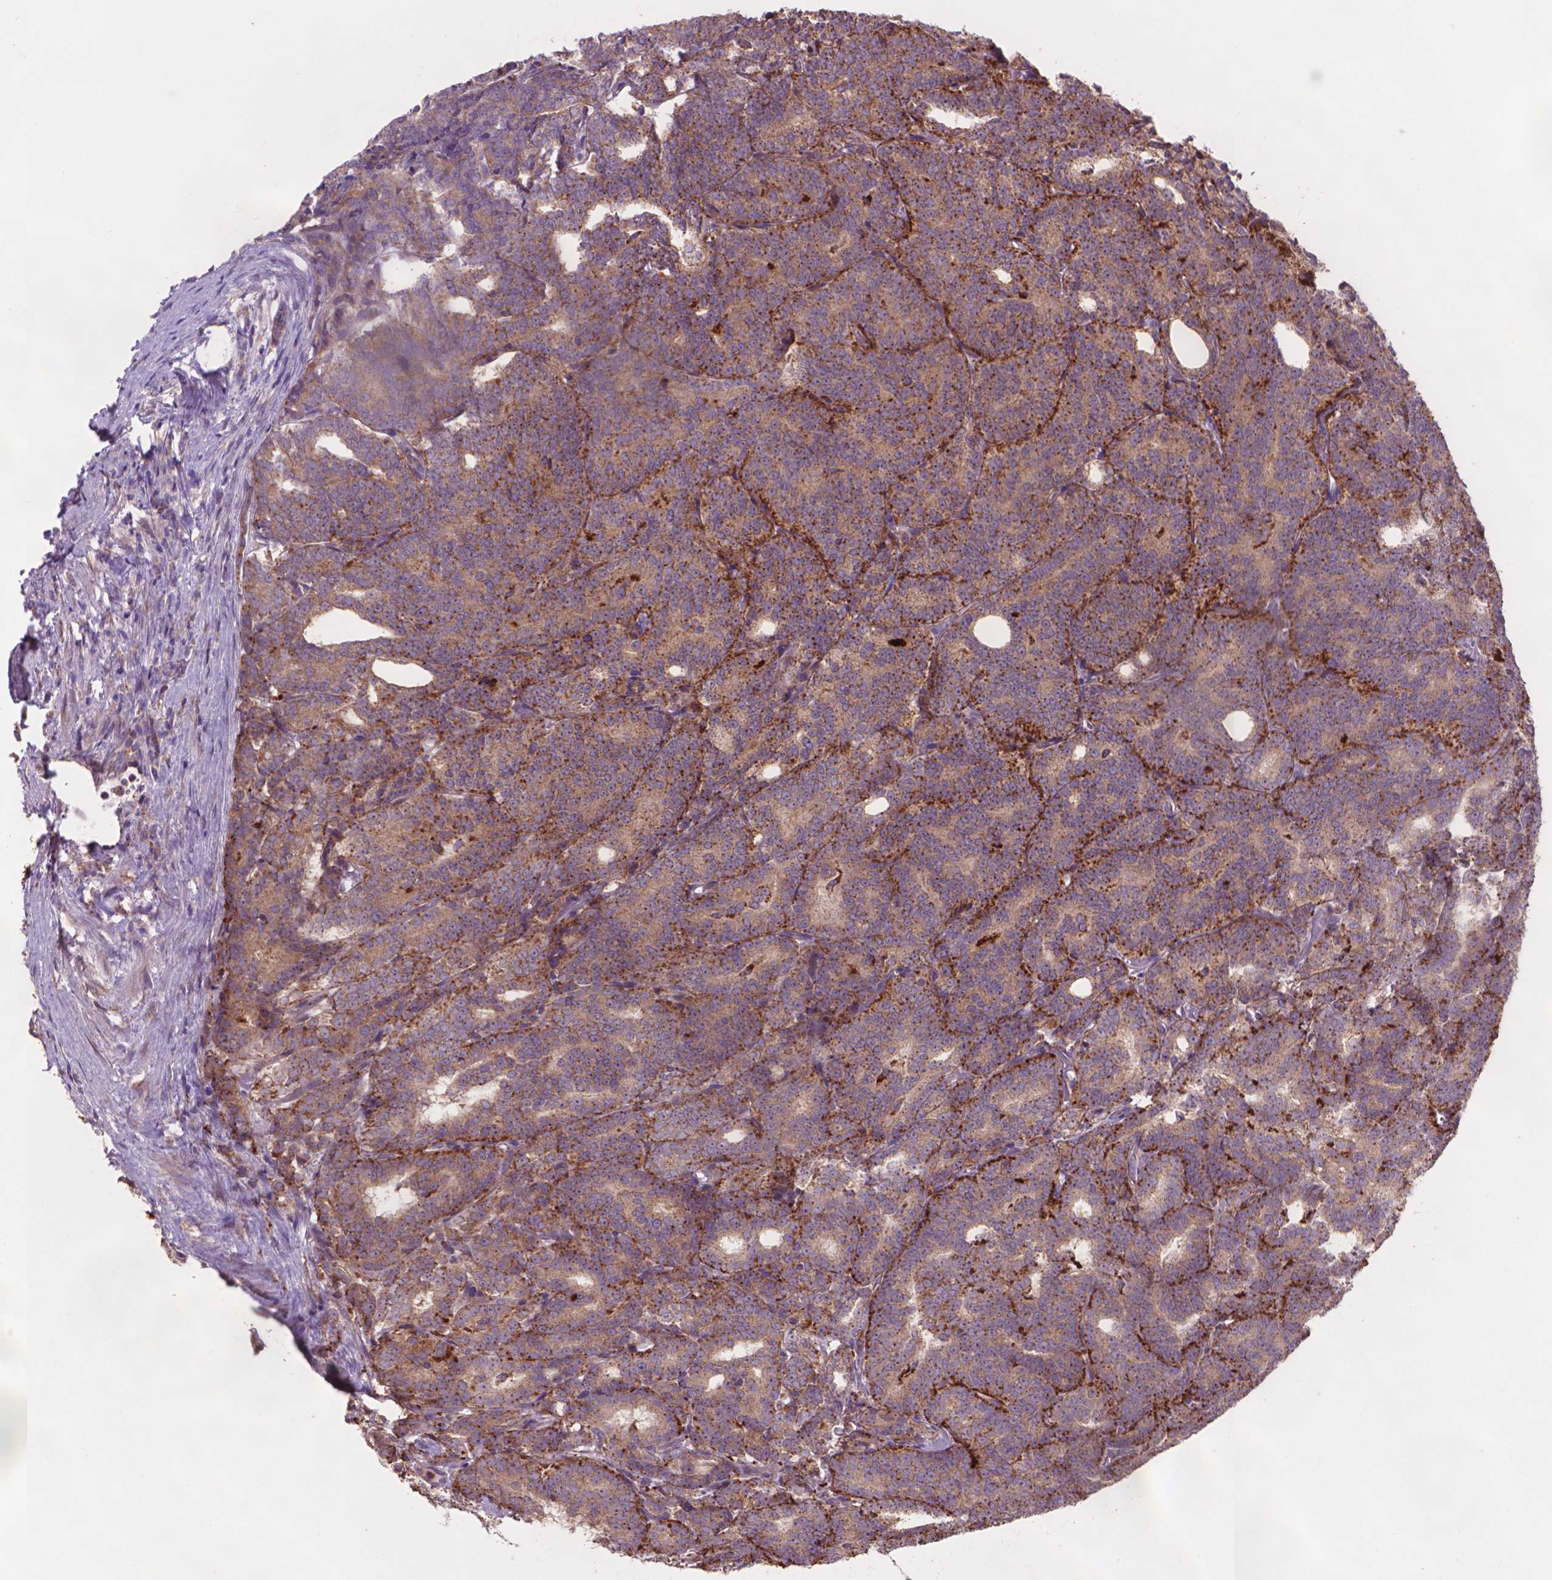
{"staining": {"intensity": "moderate", "quantity": ">75%", "location": "cytoplasmic/membranous"}, "tissue": "prostate cancer", "cell_type": "Tumor cells", "image_type": "cancer", "snomed": [{"axis": "morphology", "description": "Adenocarcinoma, High grade"}, {"axis": "topography", "description": "Prostate"}], "caption": "About >75% of tumor cells in prostate adenocarcinoma (high-grade) display moderate cytoplasmic/membranous protein expression as visualized by brown immunohistochemical staining.", "gene": "GLB1", "patient": {"sex": "male", "age": 53}}